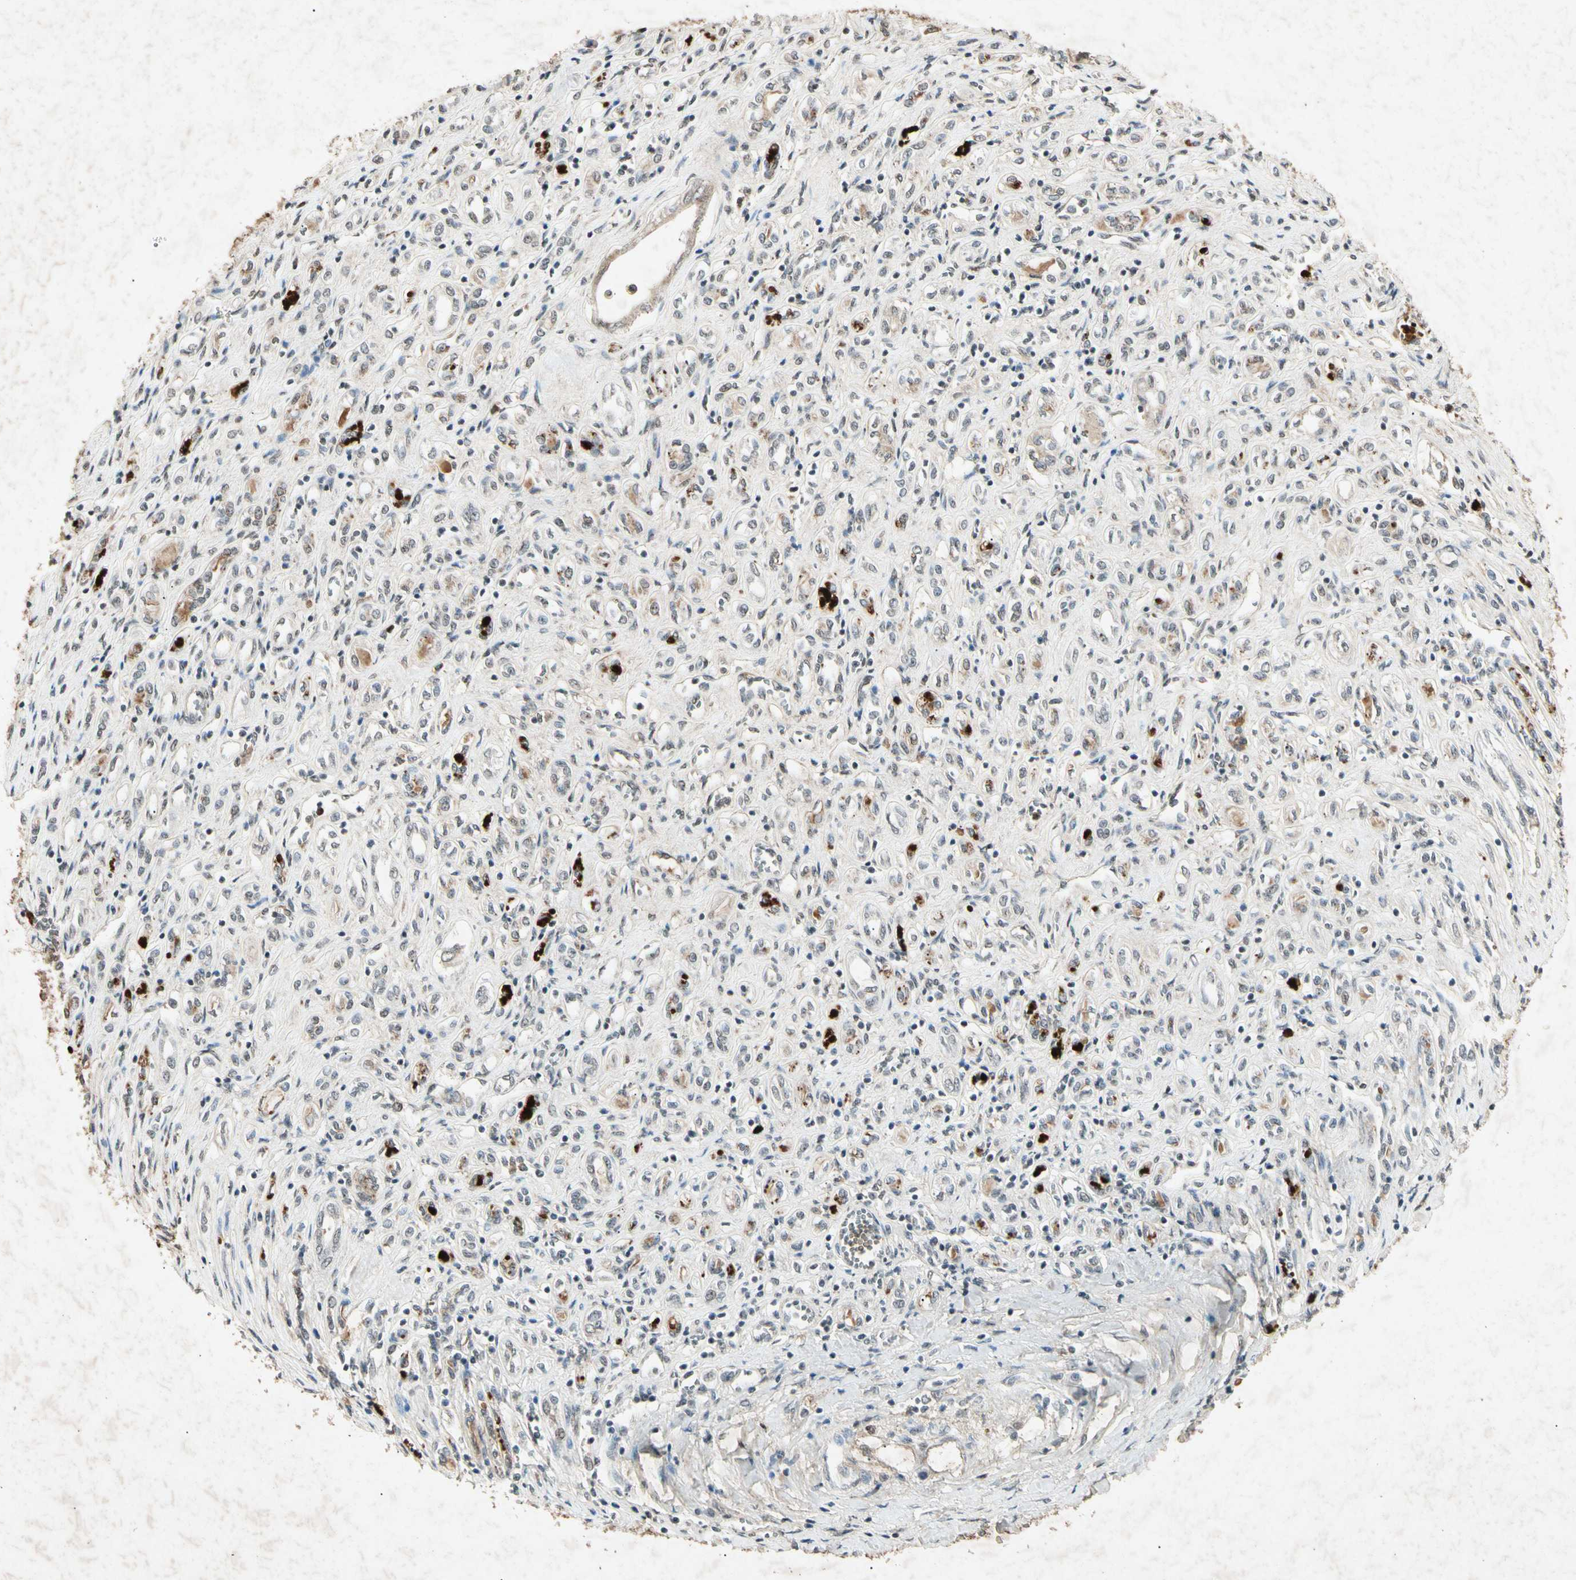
{"staining": {"intensity": "weak", "quantity": "<25%", "location": "cytoplasmic/membranous"}, "tissue": "renal cancer", "cell_type": "Tumor cells", "image_type": "cancer", "snomed": [{"axis": "morphology", "description": "Adenocarcinoma, NOS"}, {"axis": "topography", "description": "Kidney"}], "caption": "DAB (3,3'-diaminobenzidine) immunohistochemical staining of human renal cancer reveals no significant expression in tumor cells.", "gene": "CP", "patient": {"sex": "female", "age": 70}}